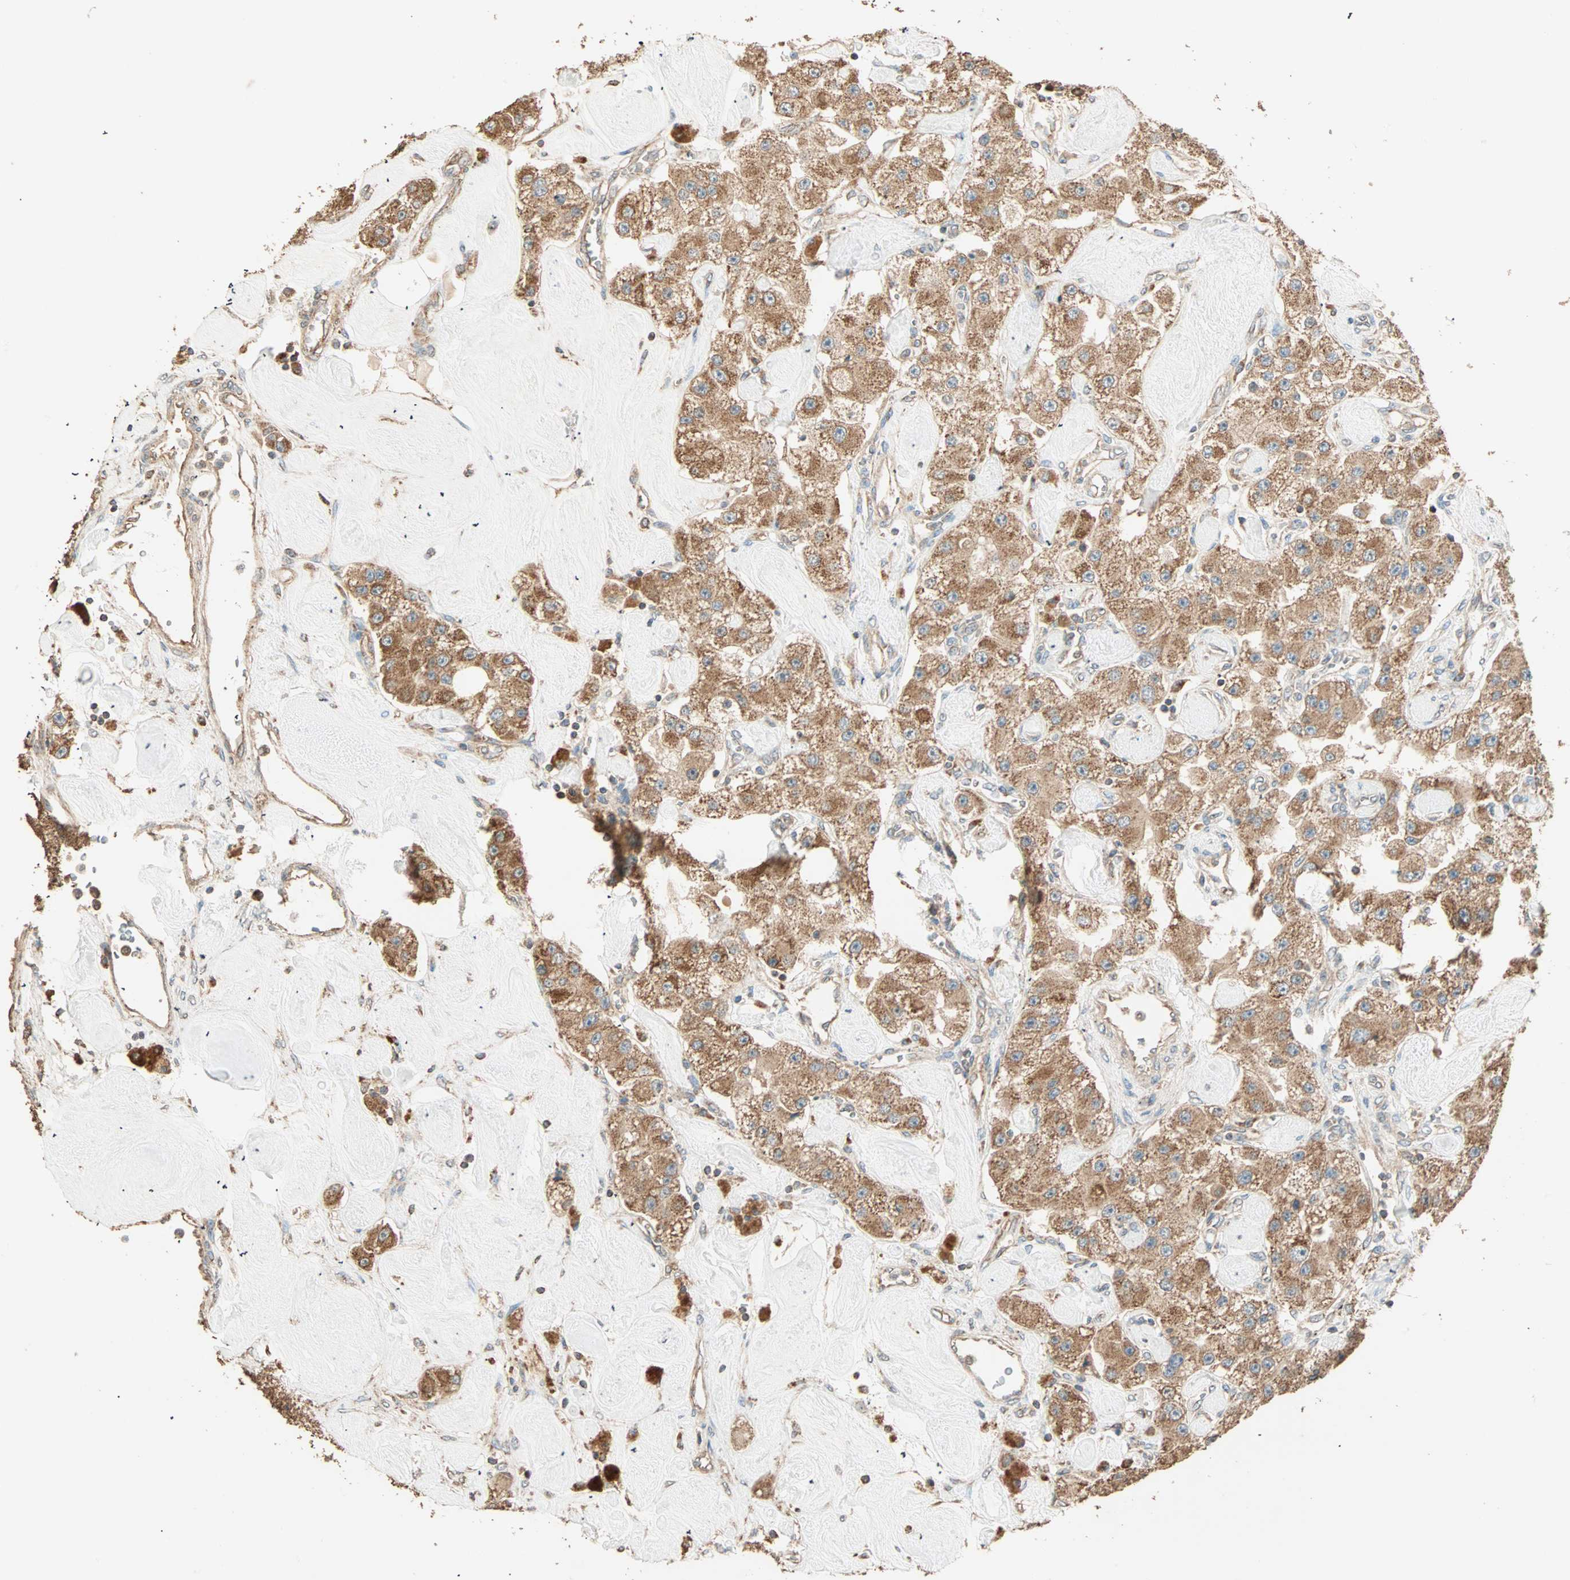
{"staining": {"intensity": "moderate", "quantity": ">75%", "location": "cytoplasmic/membranous"}, "tissue": "carcinoid", "cell_type": "Tumor cells", "image_type": "cancer", "snomed": [{"axis": "morphology", "description": "Carcinoid, malignant, NOS"}, {"axis": "topography", "description": "Pancreas"}], "caption": "IHC of human malignant carcinoid demonstrates medium levels of moderate cytoplasmic/membranous expression in approximately >75% of tumor cells.", "gene": "EIF4G2", "patient": {"sex": "male", "age": 41}}